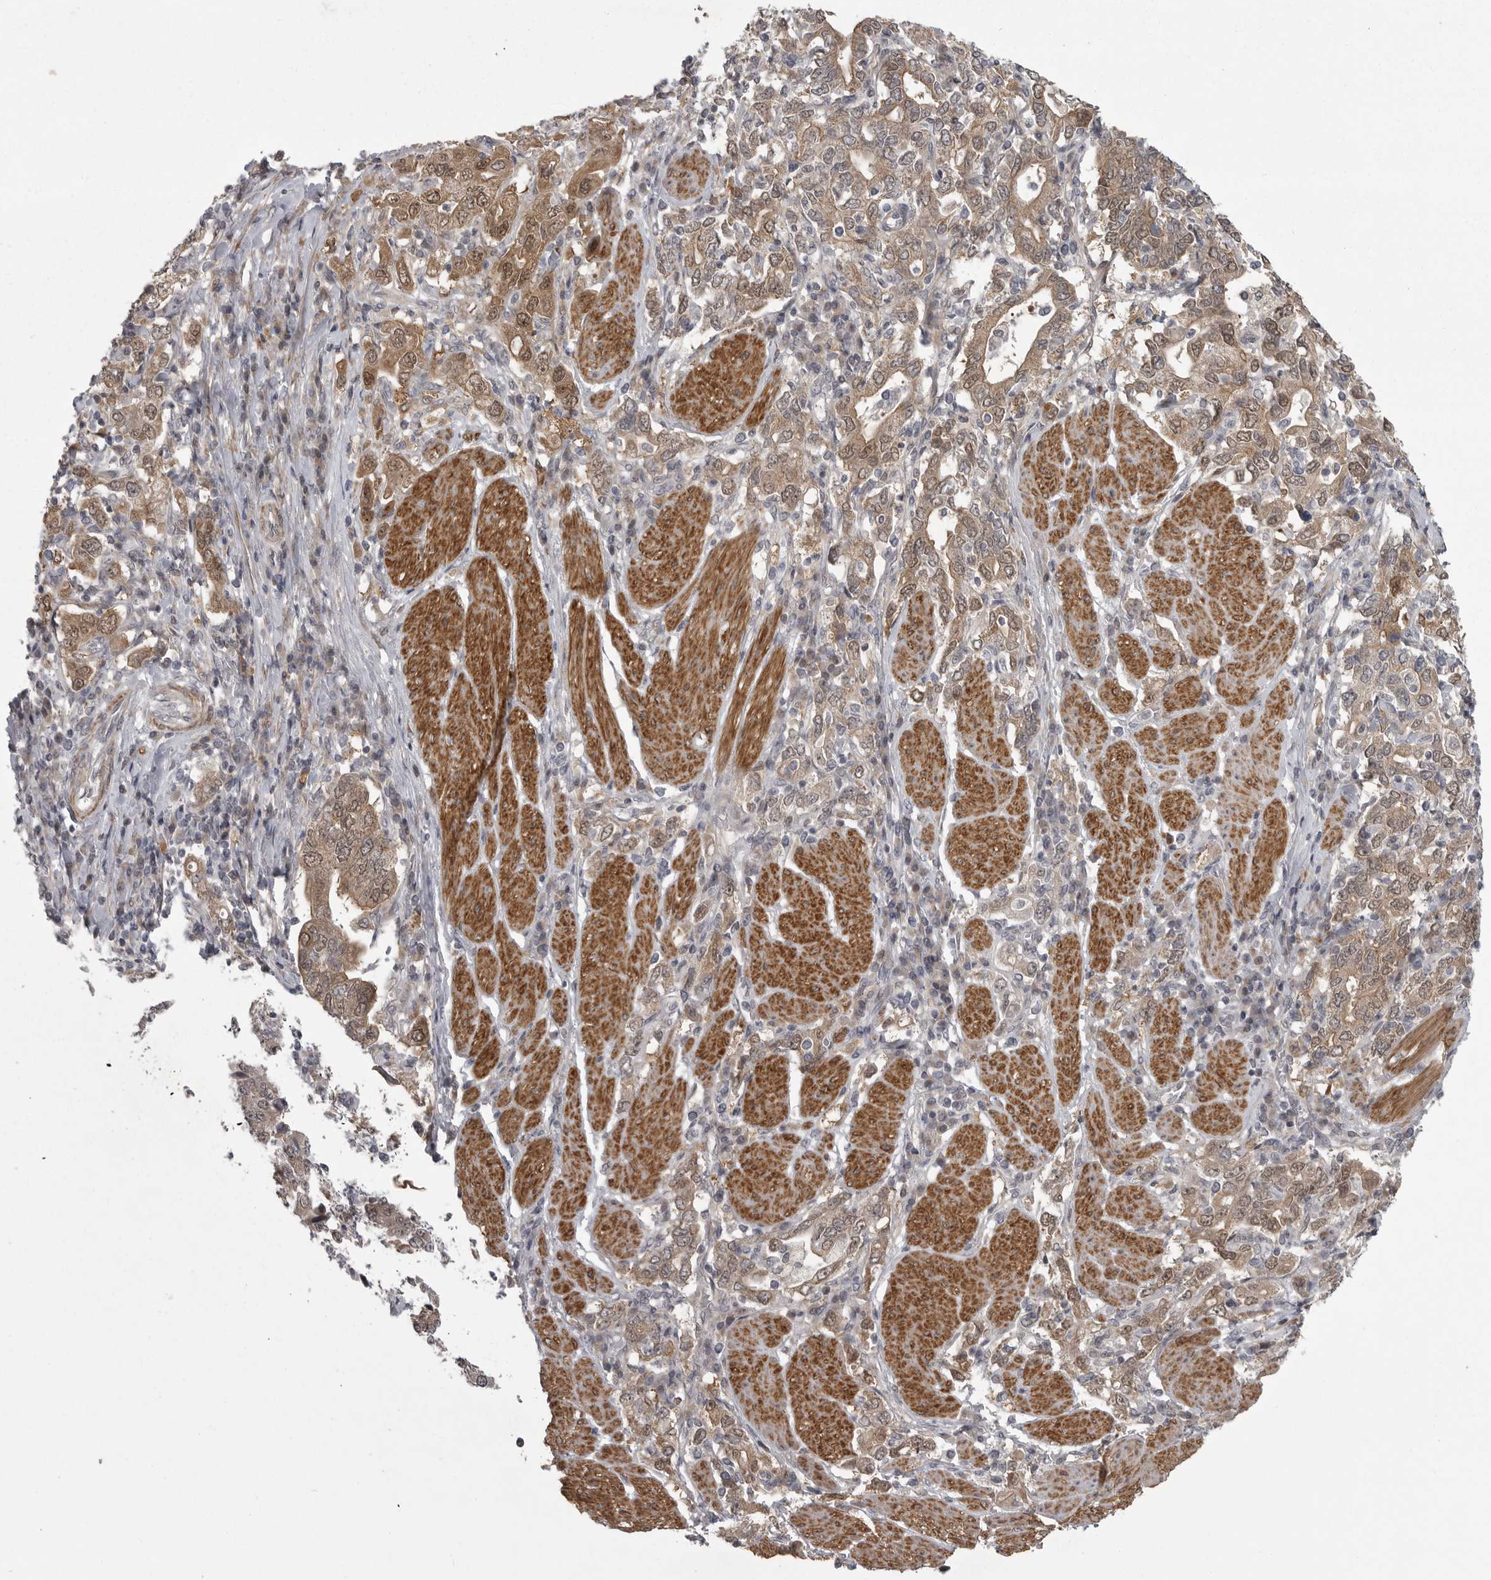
{"staining": {"intensity": "weak", "quantity": ">75%", "location": "cytoplasmic/membranous,nuclear"}, "tissue": "stomach cancer", "cell_type": "Tumor cells", "image_type": "cancer", "snomed": [{"axis": "morphology", "description": "Adenocarcinoma, NOS"}, {"axis": "topography", "description": "Stomach, upper"}], "caption": "Immunohistochemistry (IHC) micrograph of human stomach cancer stained for a protein (brown), which exhibits low levels of weak cytoplasmic/membranous and nuclear staining in about >75% of tumor cells.", "gene": "PPP1R9A", "patient": {"sex": "male", "age": 62}}